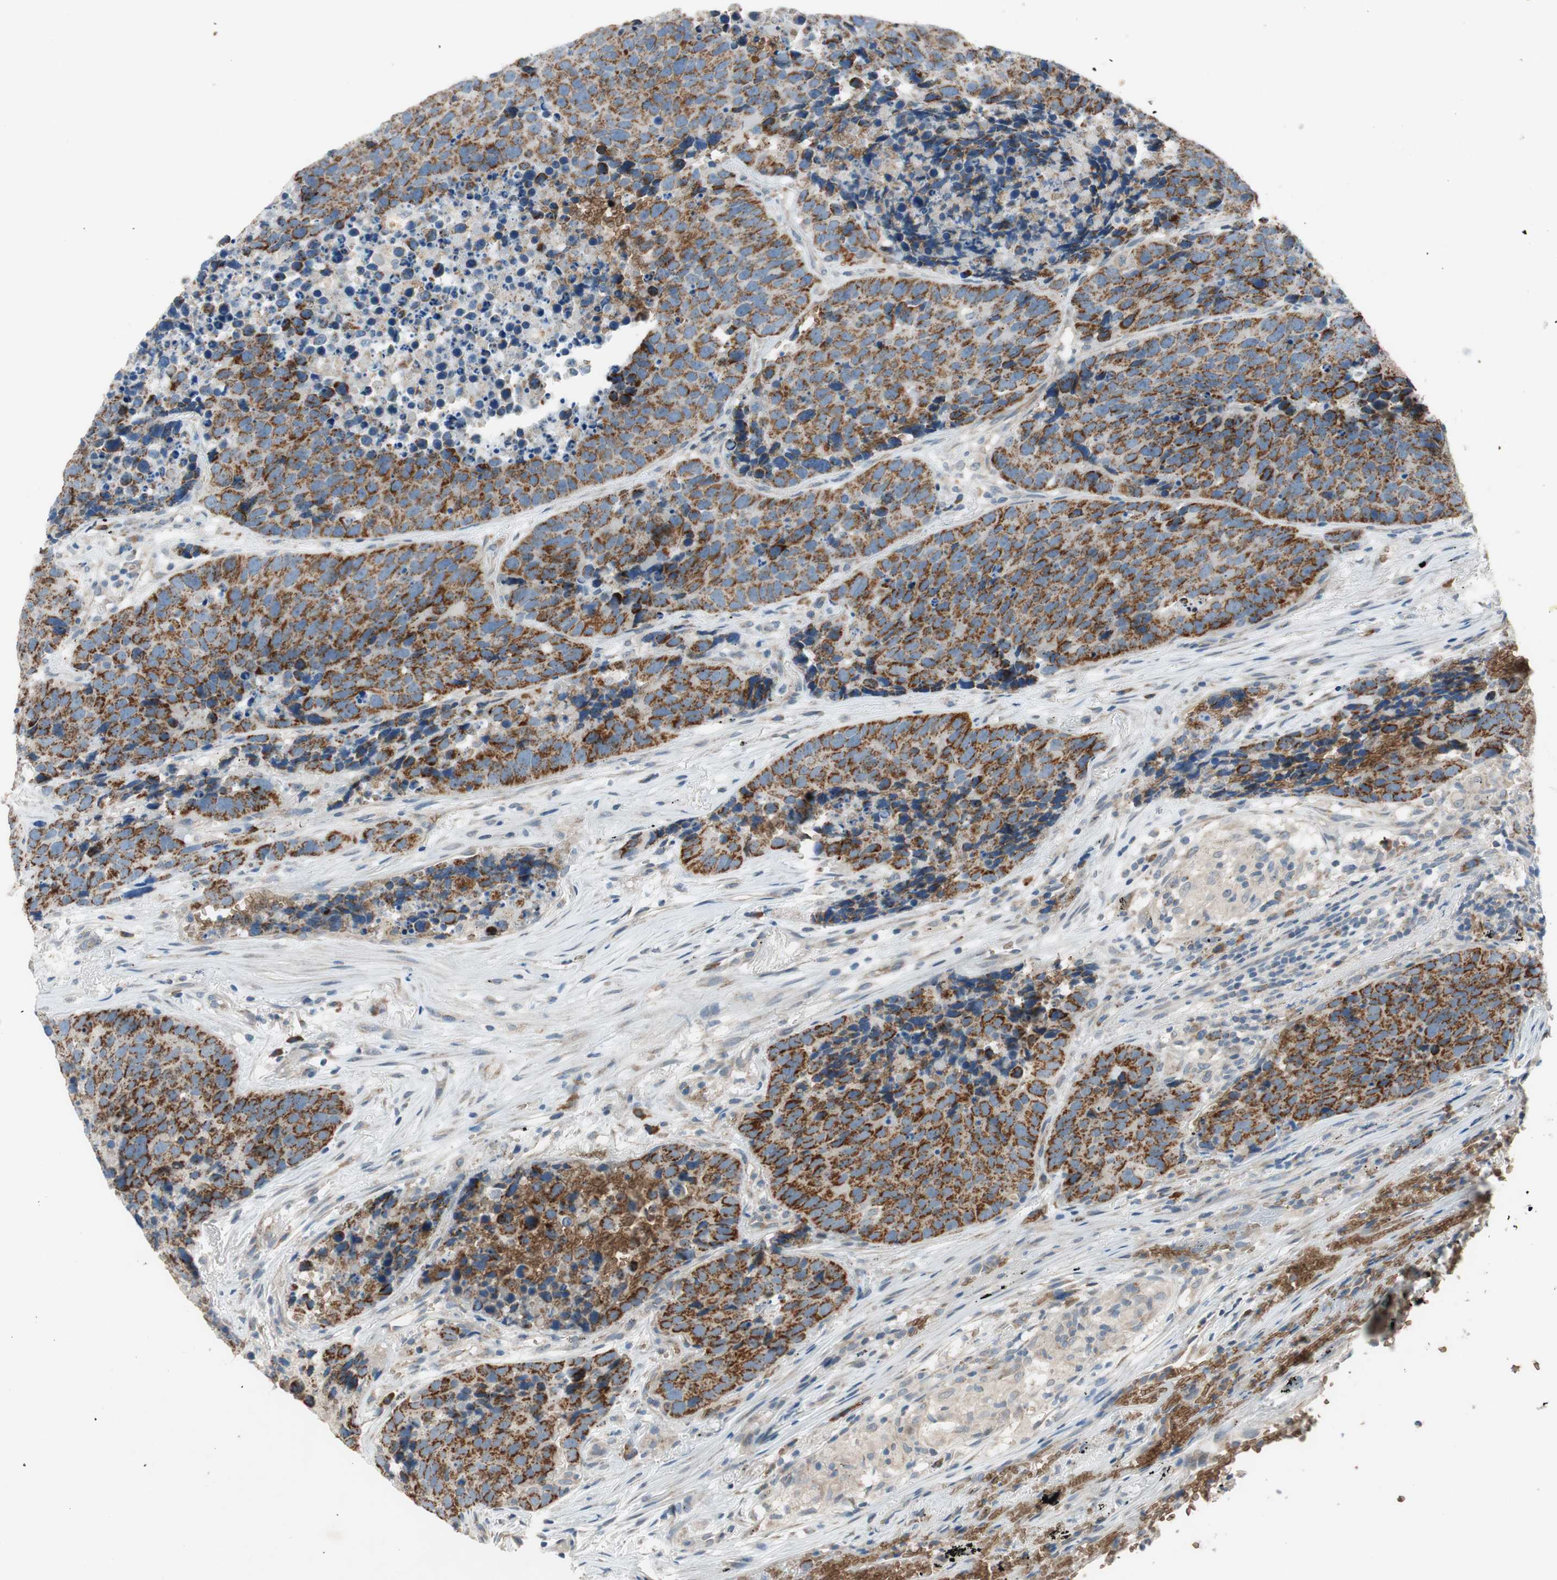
{"staining": {"intensity": "moderate", "quantity": ">75%", "location": "cytoplasmic/membranous"}, "tissue": "carcinoid", "cell_type": "Tumor cells", "image_type": "cancer", "snomed": [{"axis": "morphology", "description": "Carcinoid, malignant, NOS"}, {"axis": "topography", "description": "Lung"}], "caption": "Carcinoid stained with a brown dye reveals moderate cytoplasmic/membranous positive staining in about >75% of tumor cells.", "gene": "GYPC", "patient": {"sex": "male", "age": 60}}